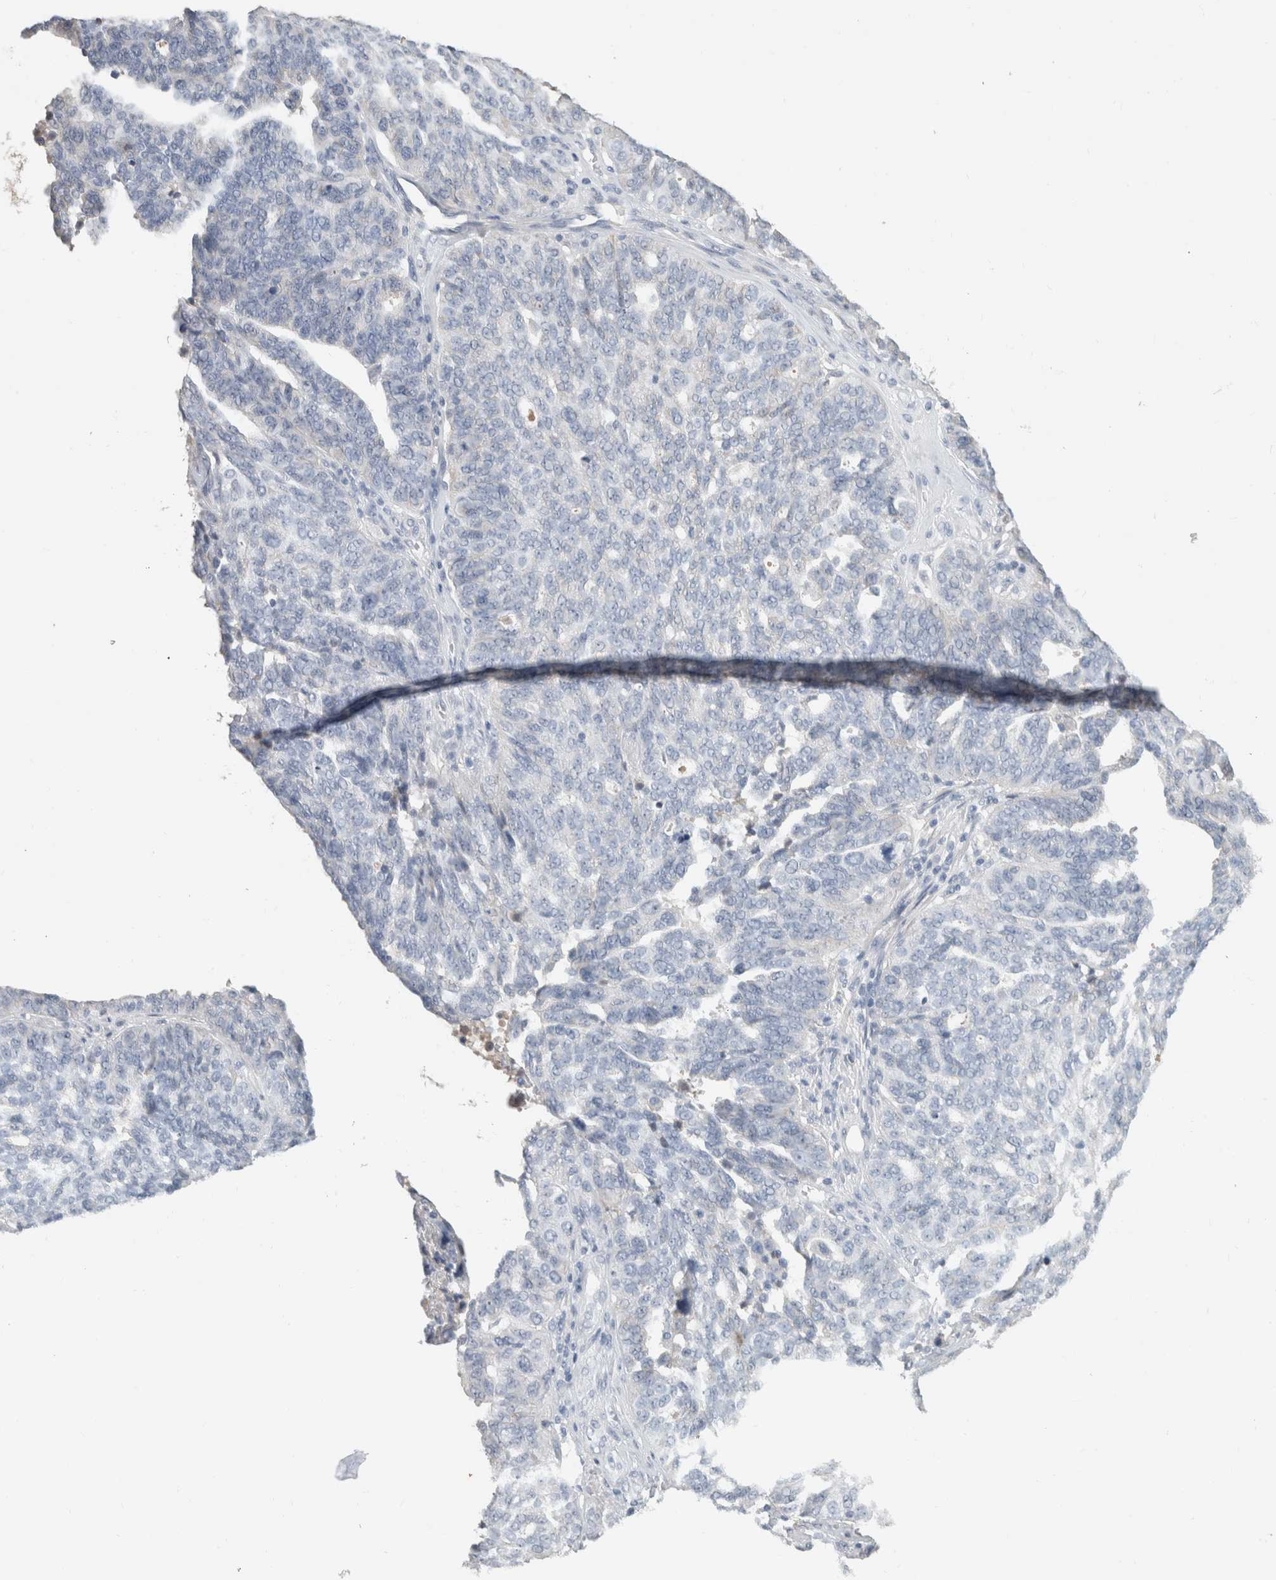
{"staining": {"intensity": "negative", "quantity": "none", "location": "none"}, "tissue": "ovarian cancer", "cell_type": "Tumor cells", "image_type": "cancer", "snomed": [{"axis": "morphology", "description": "Cystadenocarcinoma, serous, NOS"}, {"axis": "topography", "description": "Ovary"}], "caption": "Immunohistochemistry (IHC) histopathology image of ovarian cancer (serous cystadenocarcinoma) stained for a protein (brown), which demonstrates no positivity in tumor cells.", "gene": "SCGB1A1", "patient": {"sex": "female", "age": 59}}